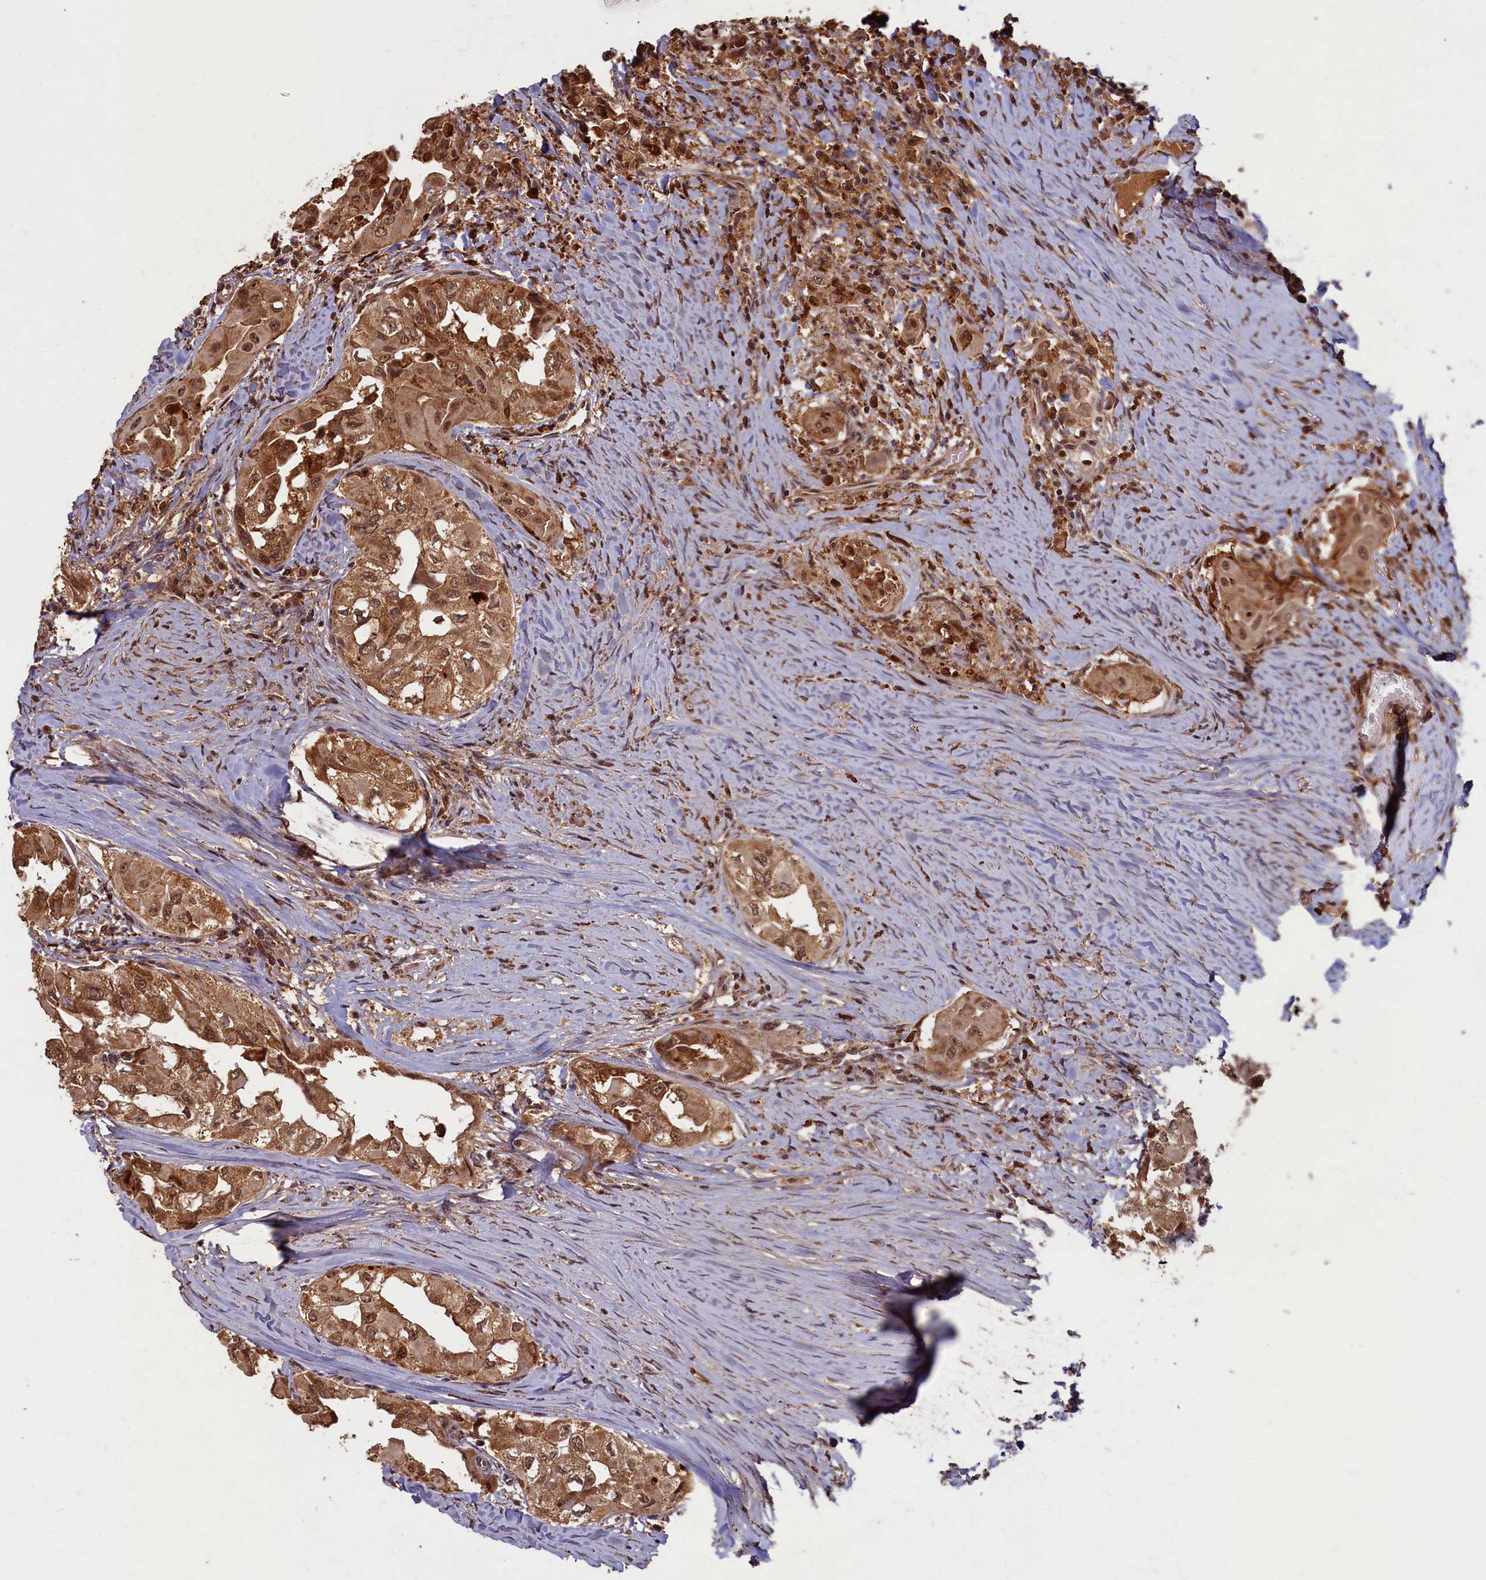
{"staining": {"intensity": "moderate", "quantity": ">75%", "location": "cytoplasmic/membranous,nuclear"}, "tissue": "thyroid cancer", "cell_type": "Tumor cells", "image_type": "cancer", "snomed": [{"axis": "morphology", "description": "Papillary adenocarcinoma, NOS"}, {"axis": "topography", "description": "Thyroid gland"}], "caption": "This is a histology image of immunohistochemistry (IHC) staining of thyroid papillary adenocarcinoma, which shows moderate staining in the cytoplasmic/membranous and nuclear of tumor cells.", "gene": "BRCA1", "patient": {"sex": "female", "age": 59}}